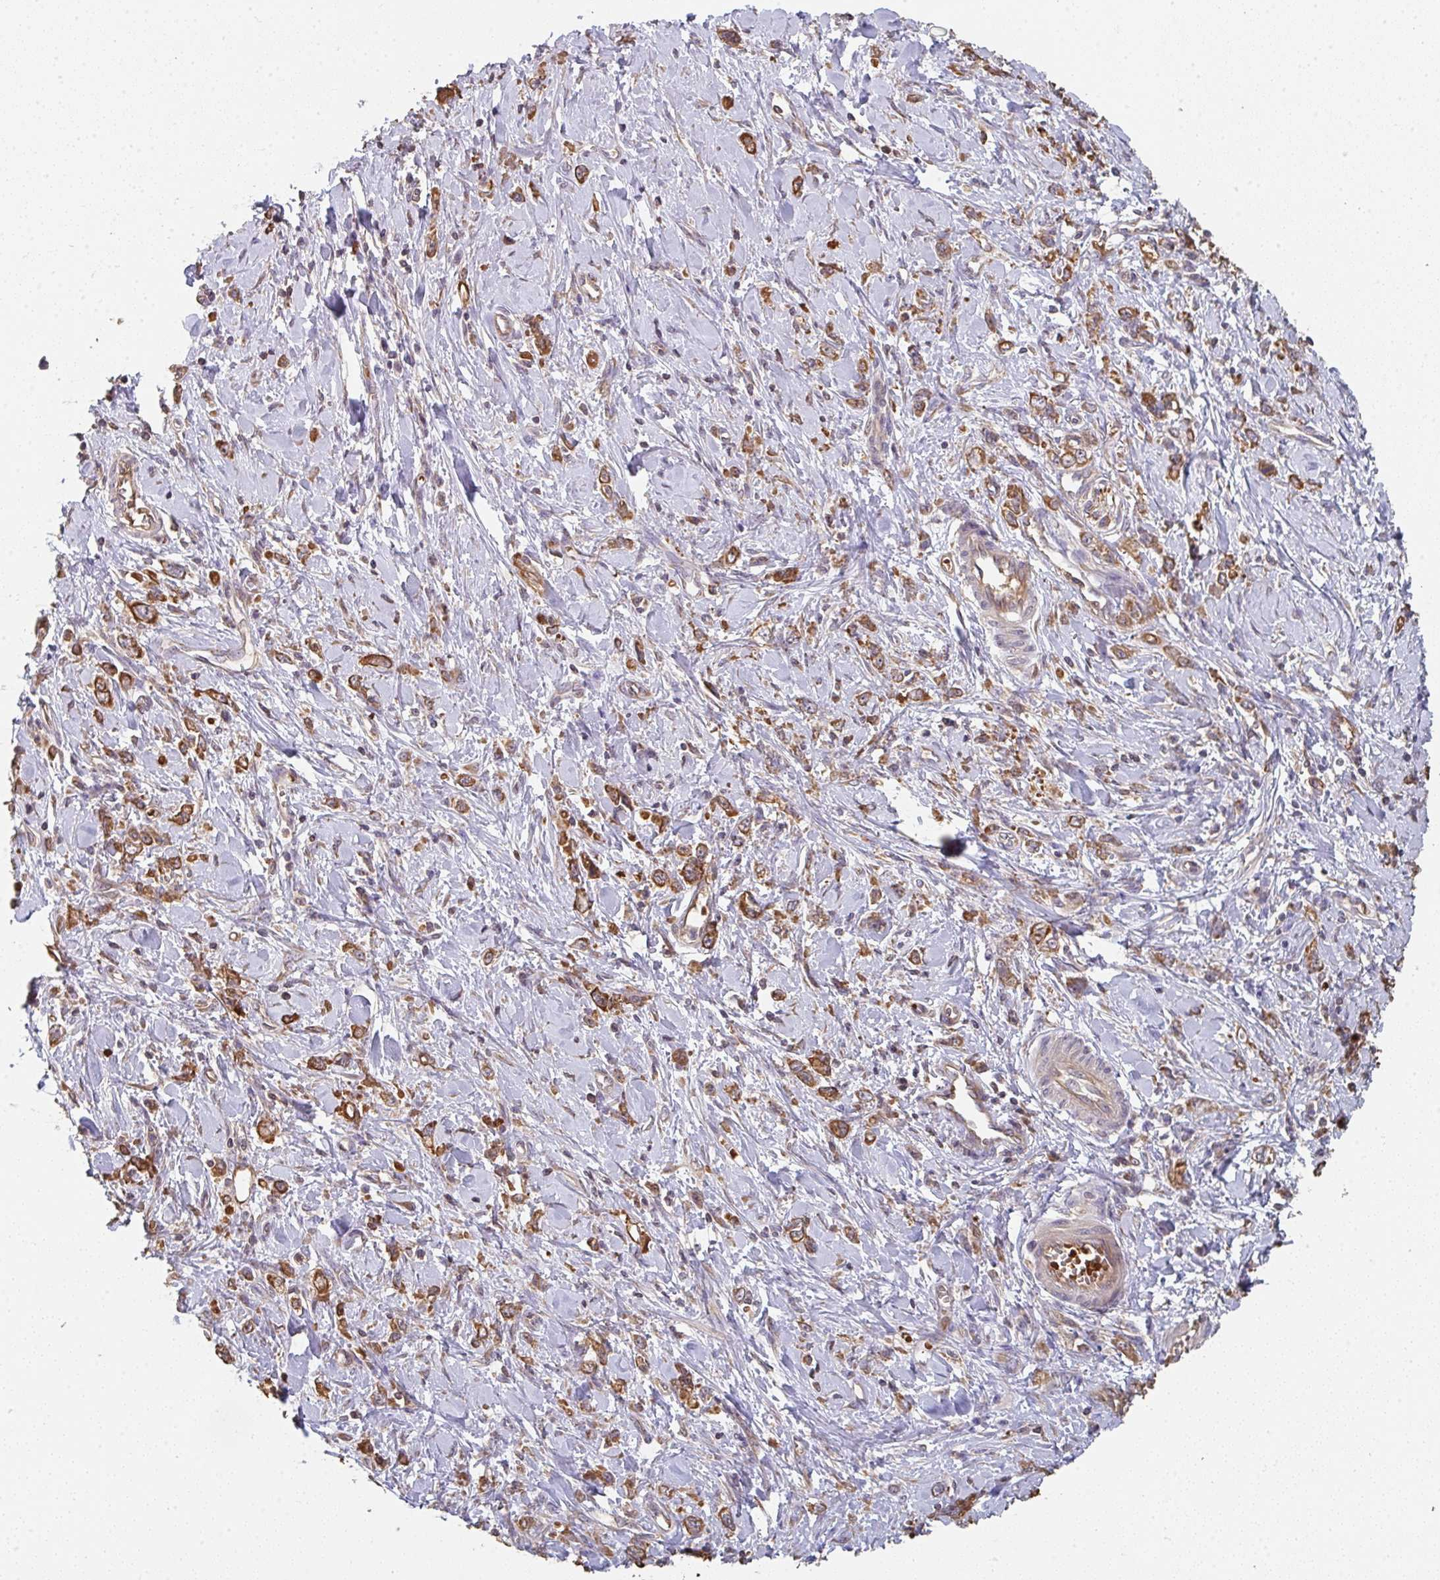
{"staining": {"intensity": "moderate", "quantity": ">75%", "location": "cytoplasmic/membranous"}, "tissue": "stomach cancer", "cell_type": "Tumor cells", "image_type": "cancer", "snomed": [{"axis": "morphology", "description": "Adenocarcinoma, NOS"}, {"axis": "topography", "description": "Stomach"}], "caption": "High-power microscopy captured an immunohistochemistry image of stomach cancer, revealing moderate cytoplasmic/membranous staining in about >75% of tumor cells.", "gene": "POLG", "patient": {"sex": "female", "age": 76}}